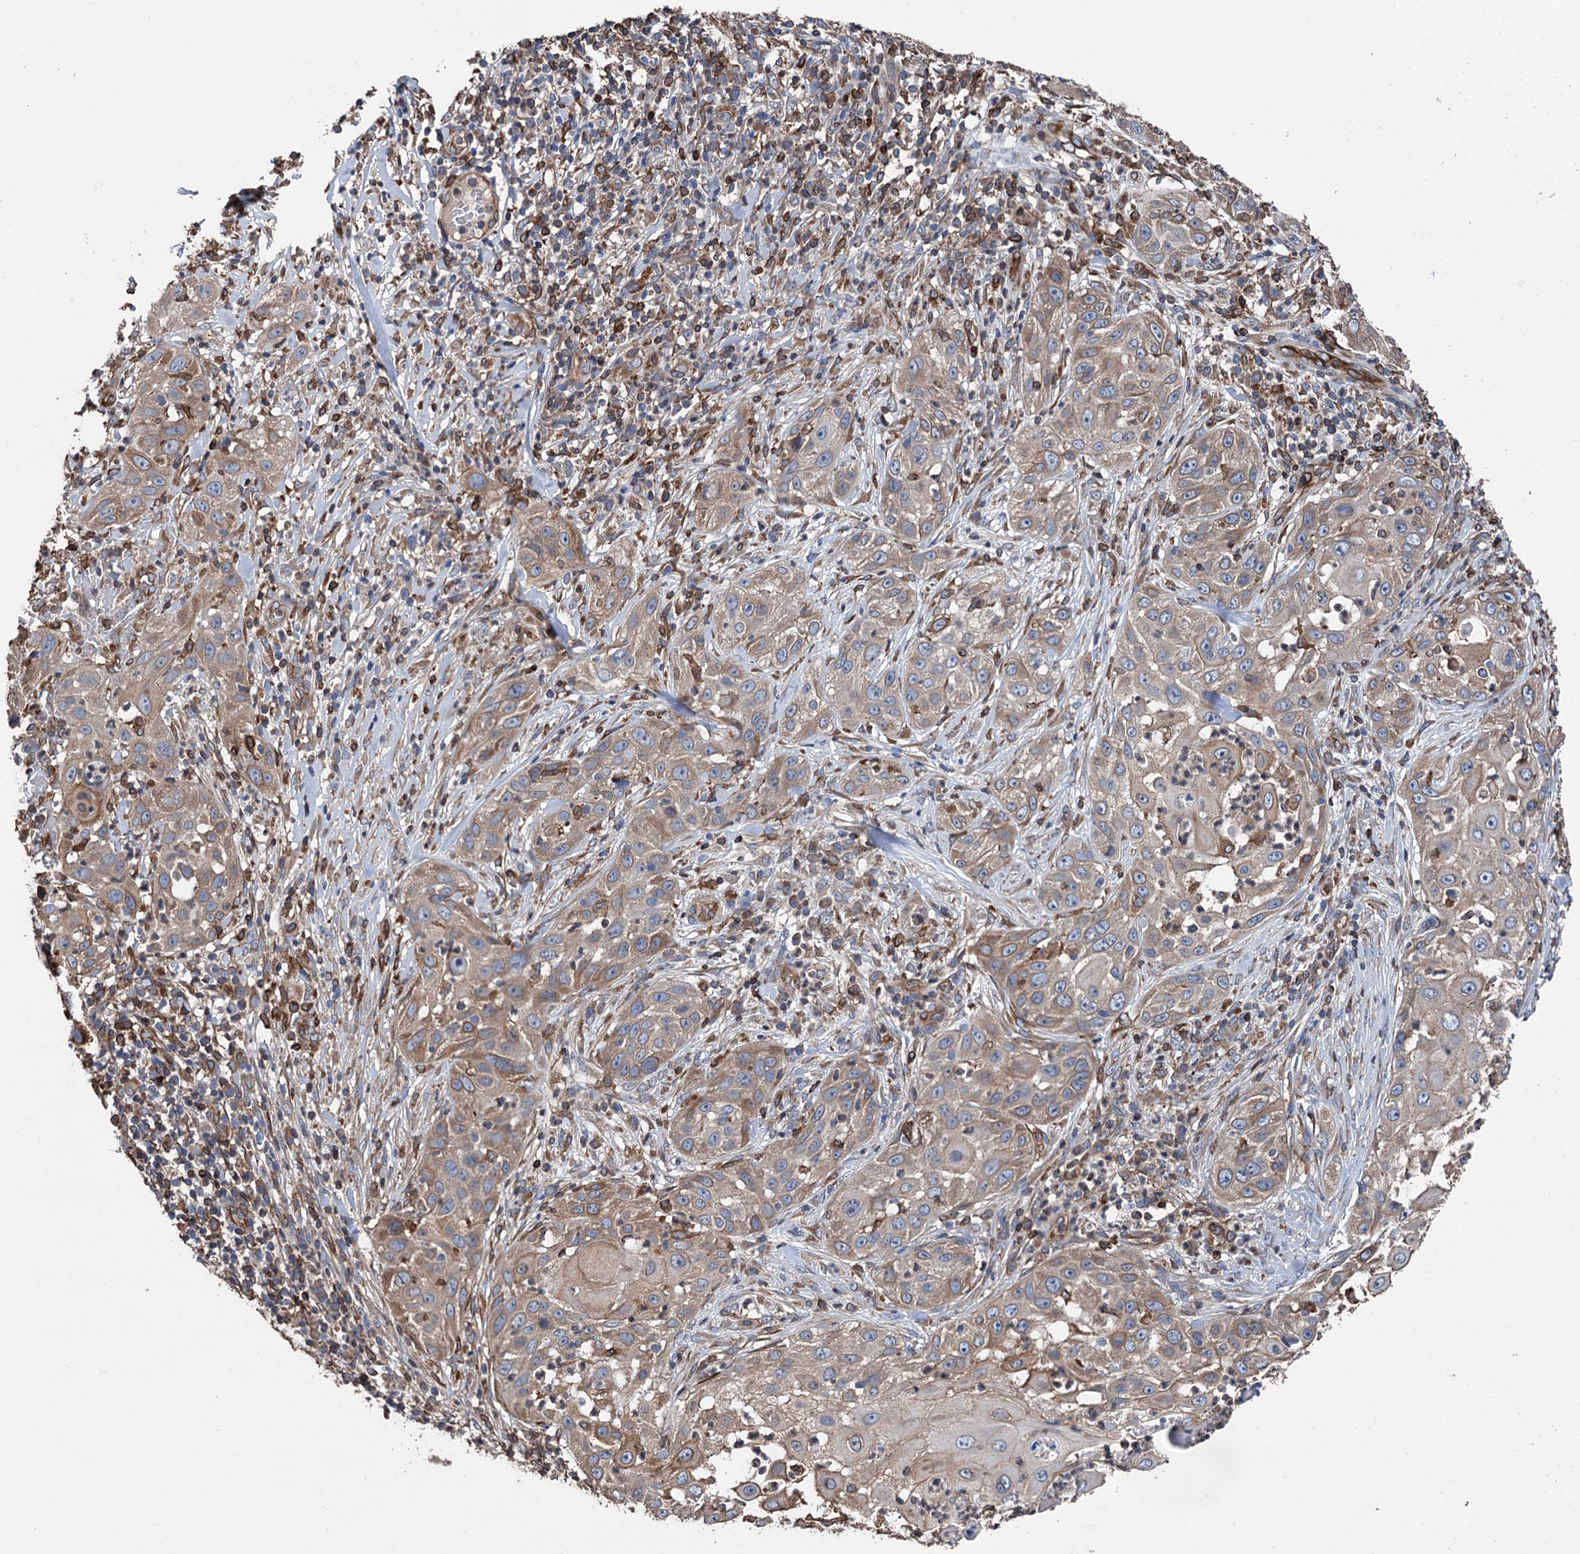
{"staining": {"intensity": "weak", "quantity": "25%-75%", "location": "cytoplasmic/membranous"}, "tissue": "skin cancer", "cell_type": "Tumor cells", "image_type": "cancer", "snomed": [{"axis": "morphology", "description": "Squamous cell carcinoma, NOS"}, {"axis": "topography", "description": "Skin"}], "caption": "The immunohistochemical stain shows weak cytoplasmic/membranous staining in tumor cells of skin squamous cell carcinoma tissue.", "gene": "STING1", "patient": {"sex": "female", "age": 44}}